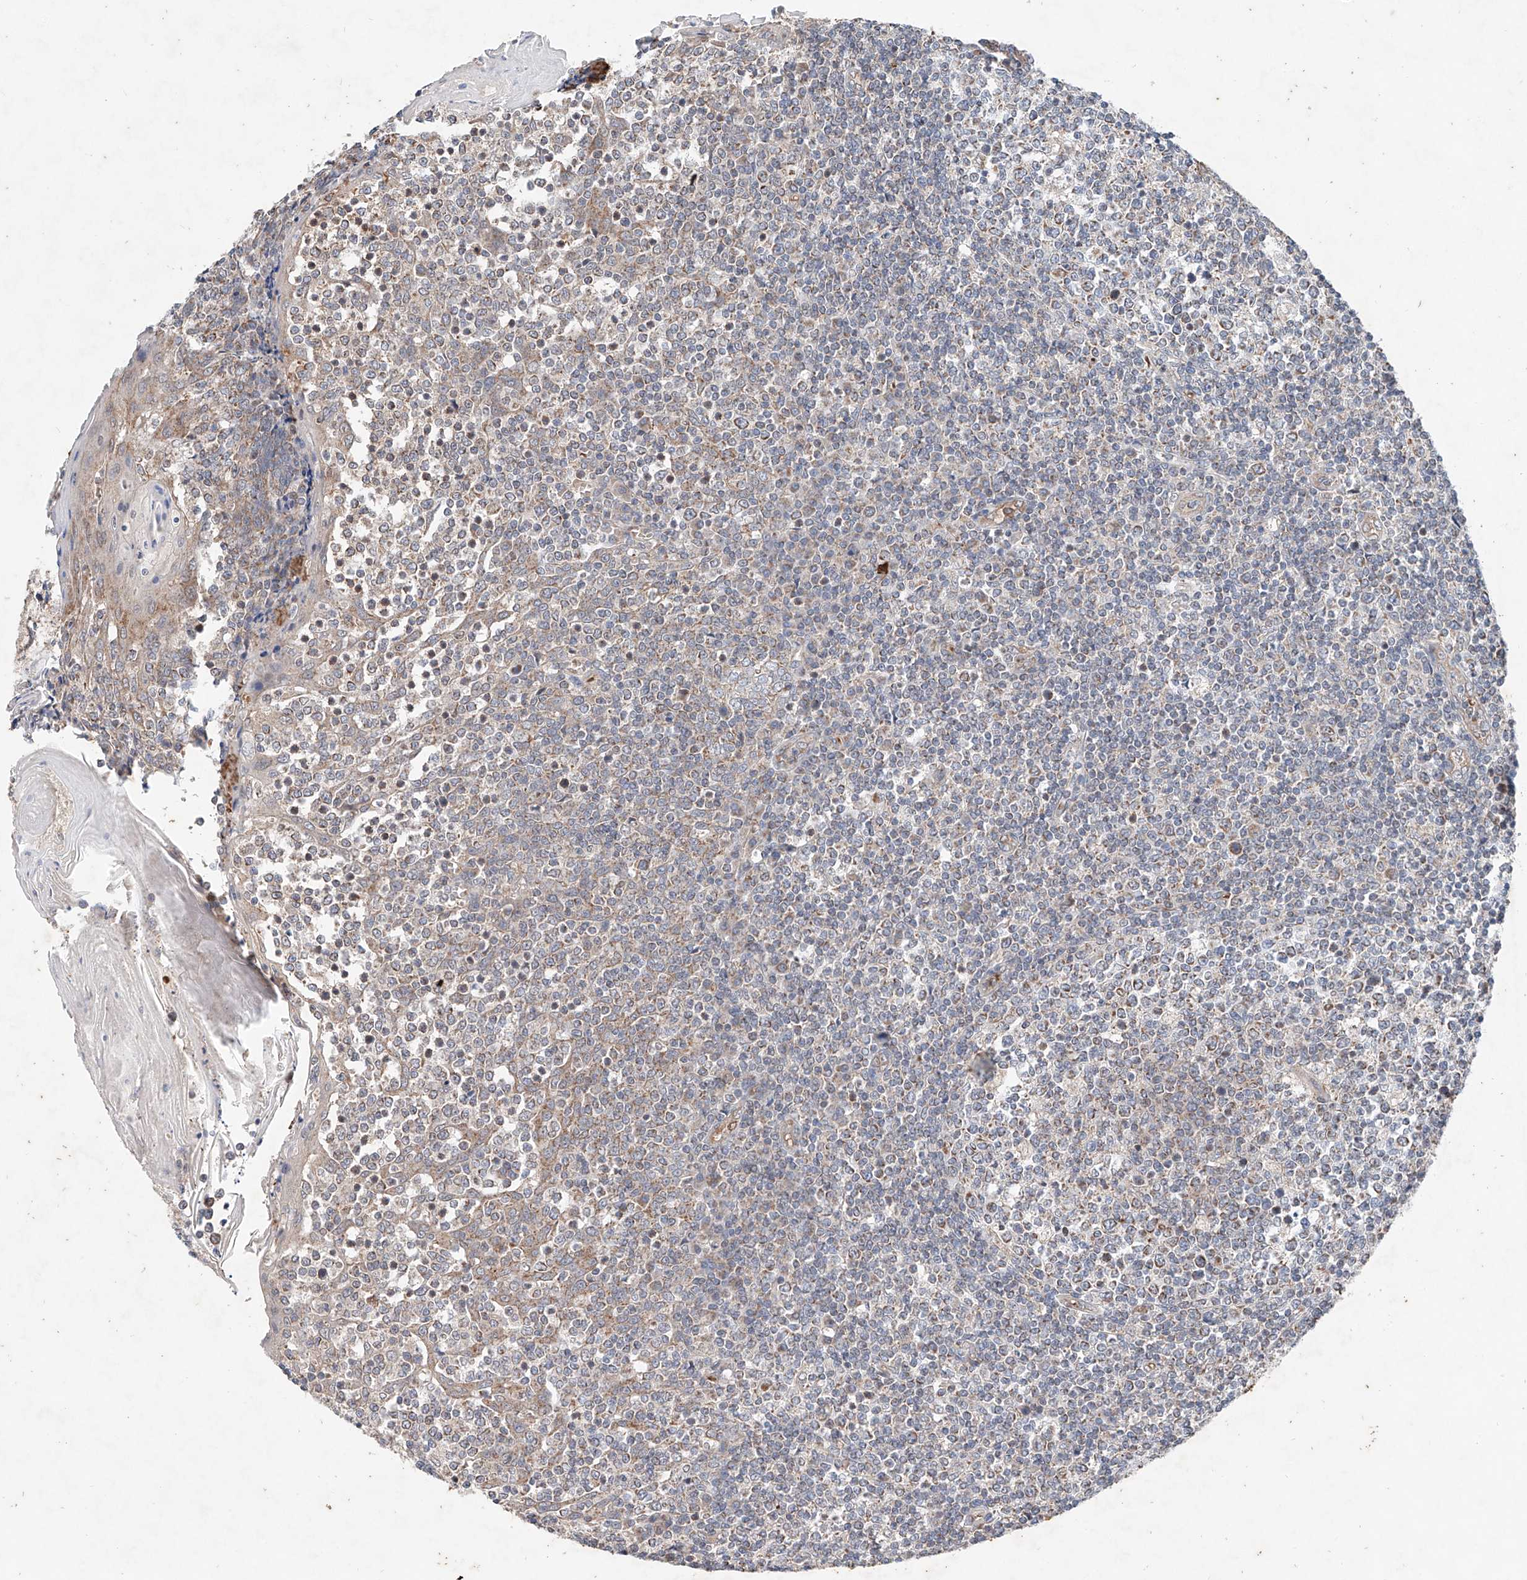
{"staining": {"intensity": "weak", "quantity": "<25%", "location": "cytoplasmic/membranous"}, "tissue": "tonsil", "cell_type": "Germinal center cells", "image_type": "normal", "snomed": [{"axis": "morphology", "description": "Normal tissue, NOS"}, {"axis": "topography", "description": "Tonsil"}], "caption": "Tonsil was stained to show a protein in brown. There is no significant expression in germinal center cells.", "gene": "FASTK", "patient": {"sex": "female", "age": 19}}